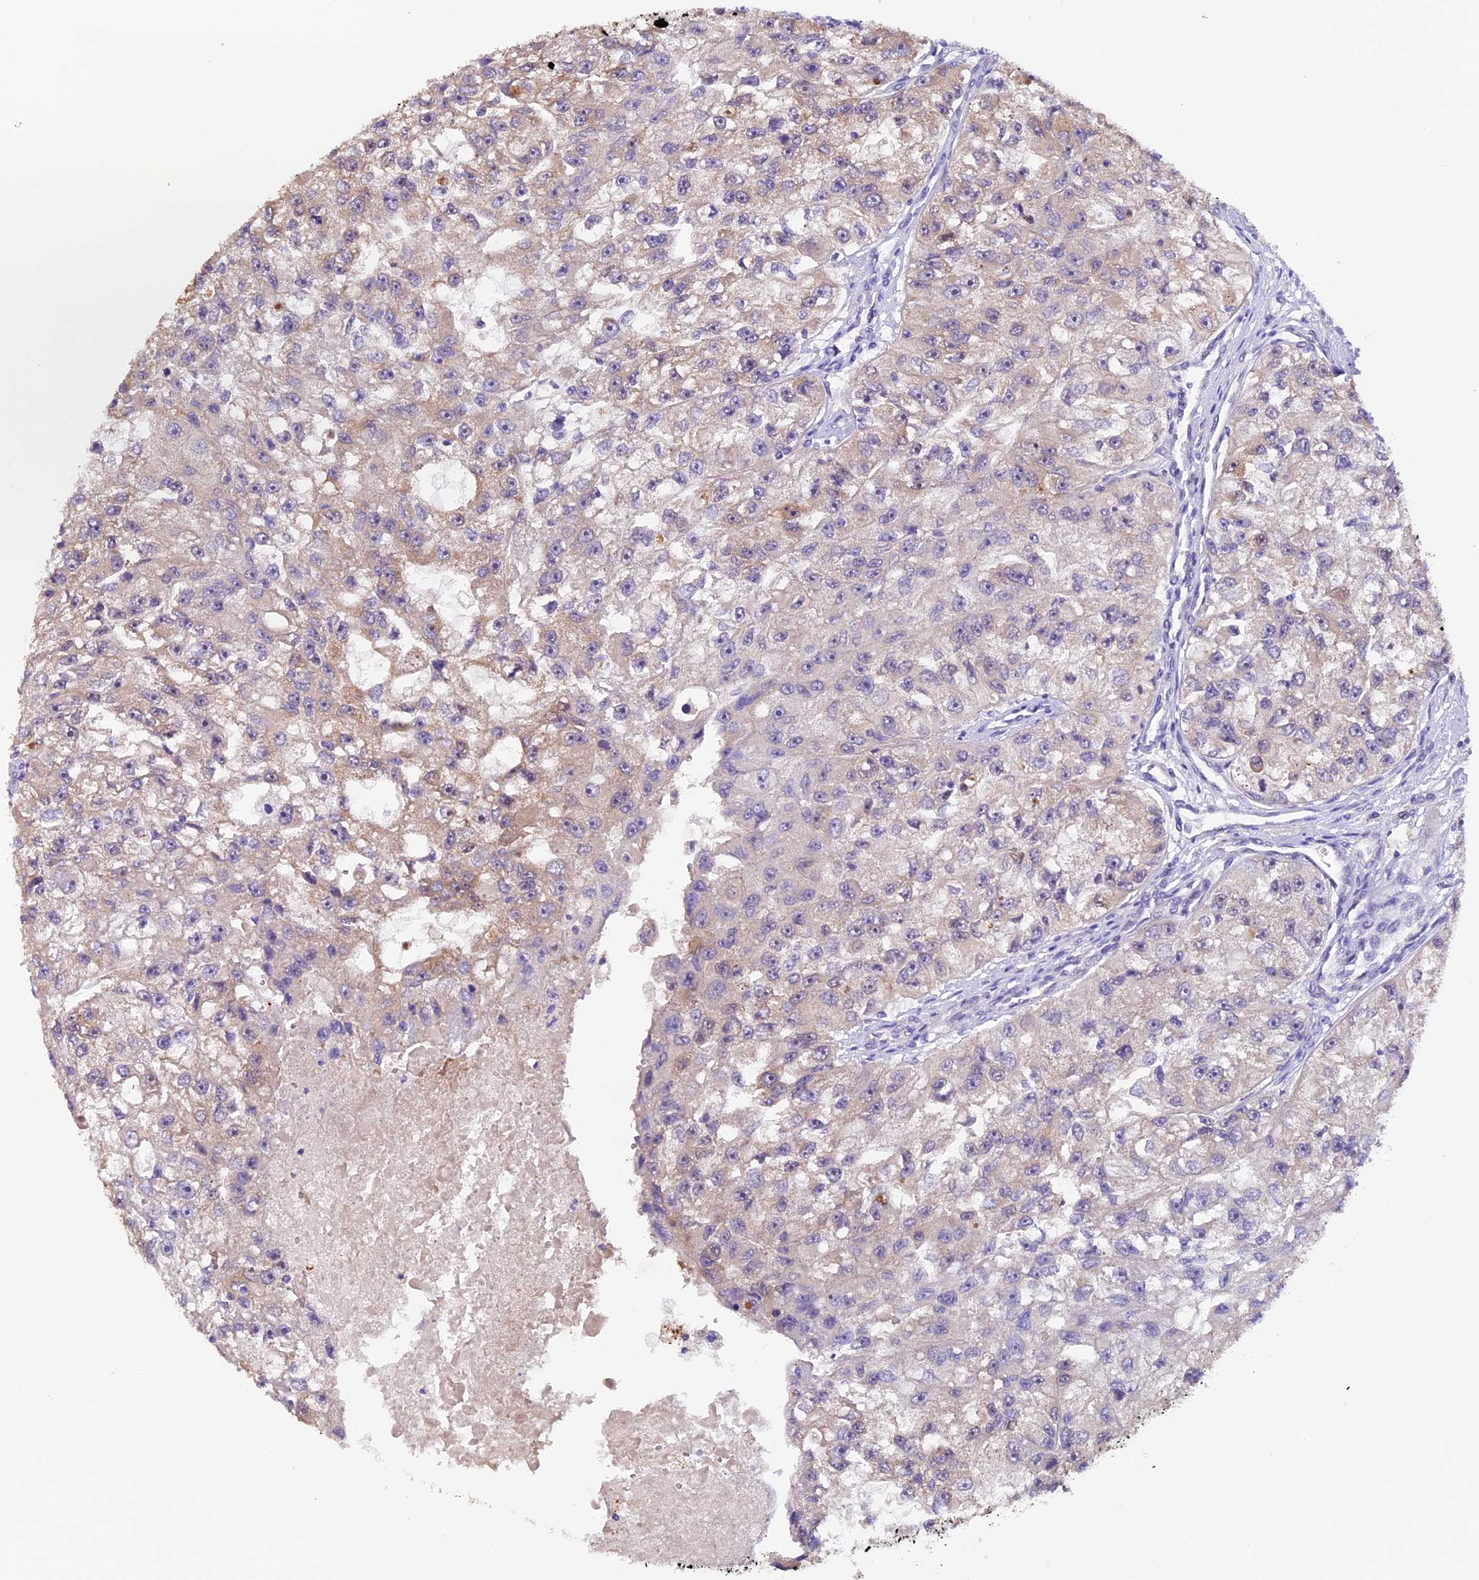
{"staining": {"intensity": "negative", "quantity": "none", "location": "none"}, "tissue": "renal cancer", "cell_type": "Tumor cells", "image_type": "cancer", "snomed": [{"axis": "morphology", "description": "Adenocarcinoma, NOS"}, {"axis": "topography", "description": "Kidney"}], "caption": "IHC of renal cancer exhibits no staining in tumor cells.", "gene": "NCK2", "patient": {"sex": "male", "age": 63}}